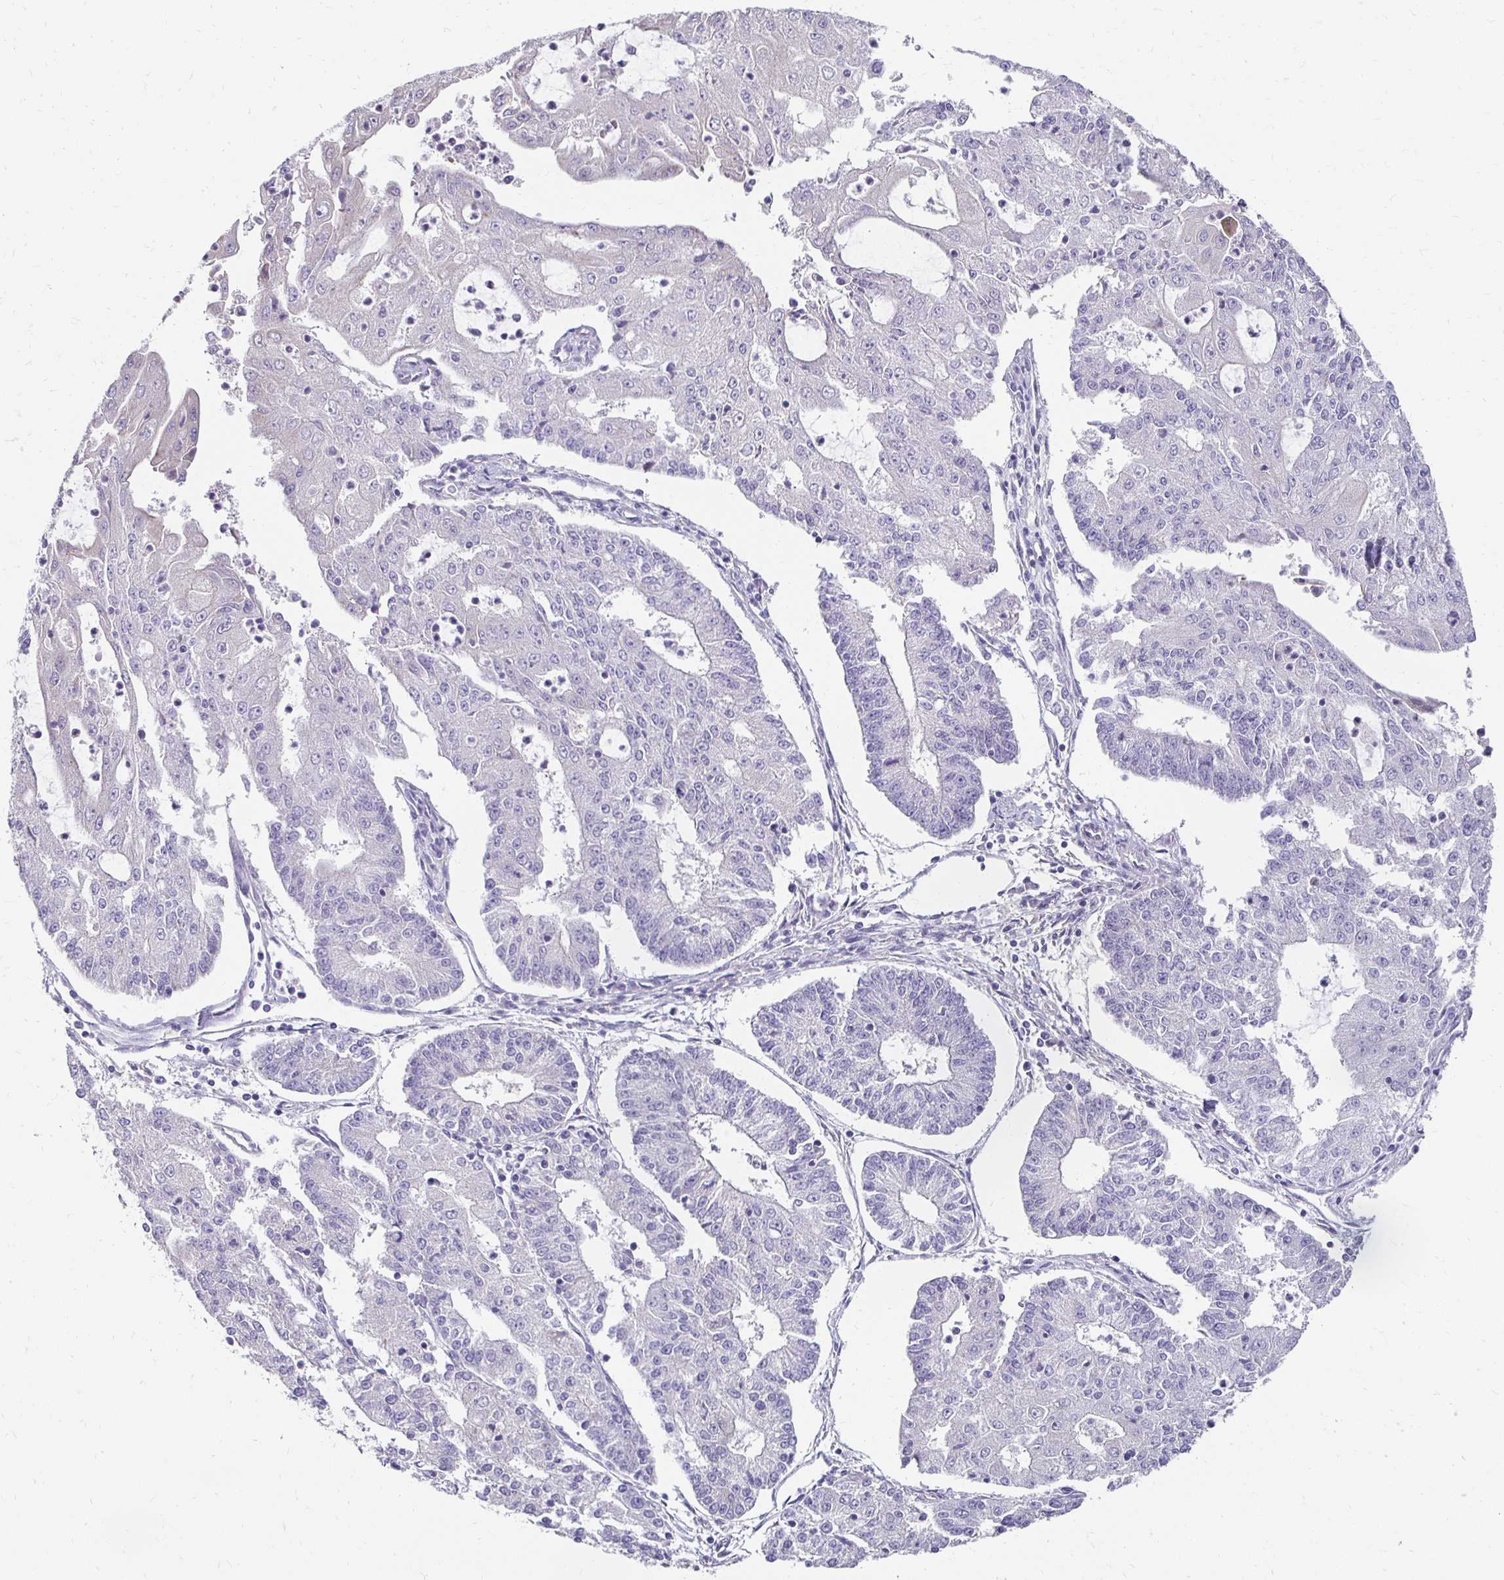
{"staining": {"intensity": "negative", "quantity": "none", "location": "none"}, "tissue": "endometrial cancer", "cell_type": "Tumor cells", "image_type": "cancer", "snomed": [{"axis": "morphology", "description": "Adenocarcinoma, NOS"}, {"axis": "topography", "description": "Endometrium"}], "caption": "IHC image of neoplastic tissue: human endometrial cancer (adenocarcinoma) stained with DAB demonstrates no significant protein expression in tumor cells. (Brightfield microscopy of DAB immunohistochemistry (IHC) at high magnification).", "gene": "AKAP6", "patient": {"sex": "female", "age": 56}}